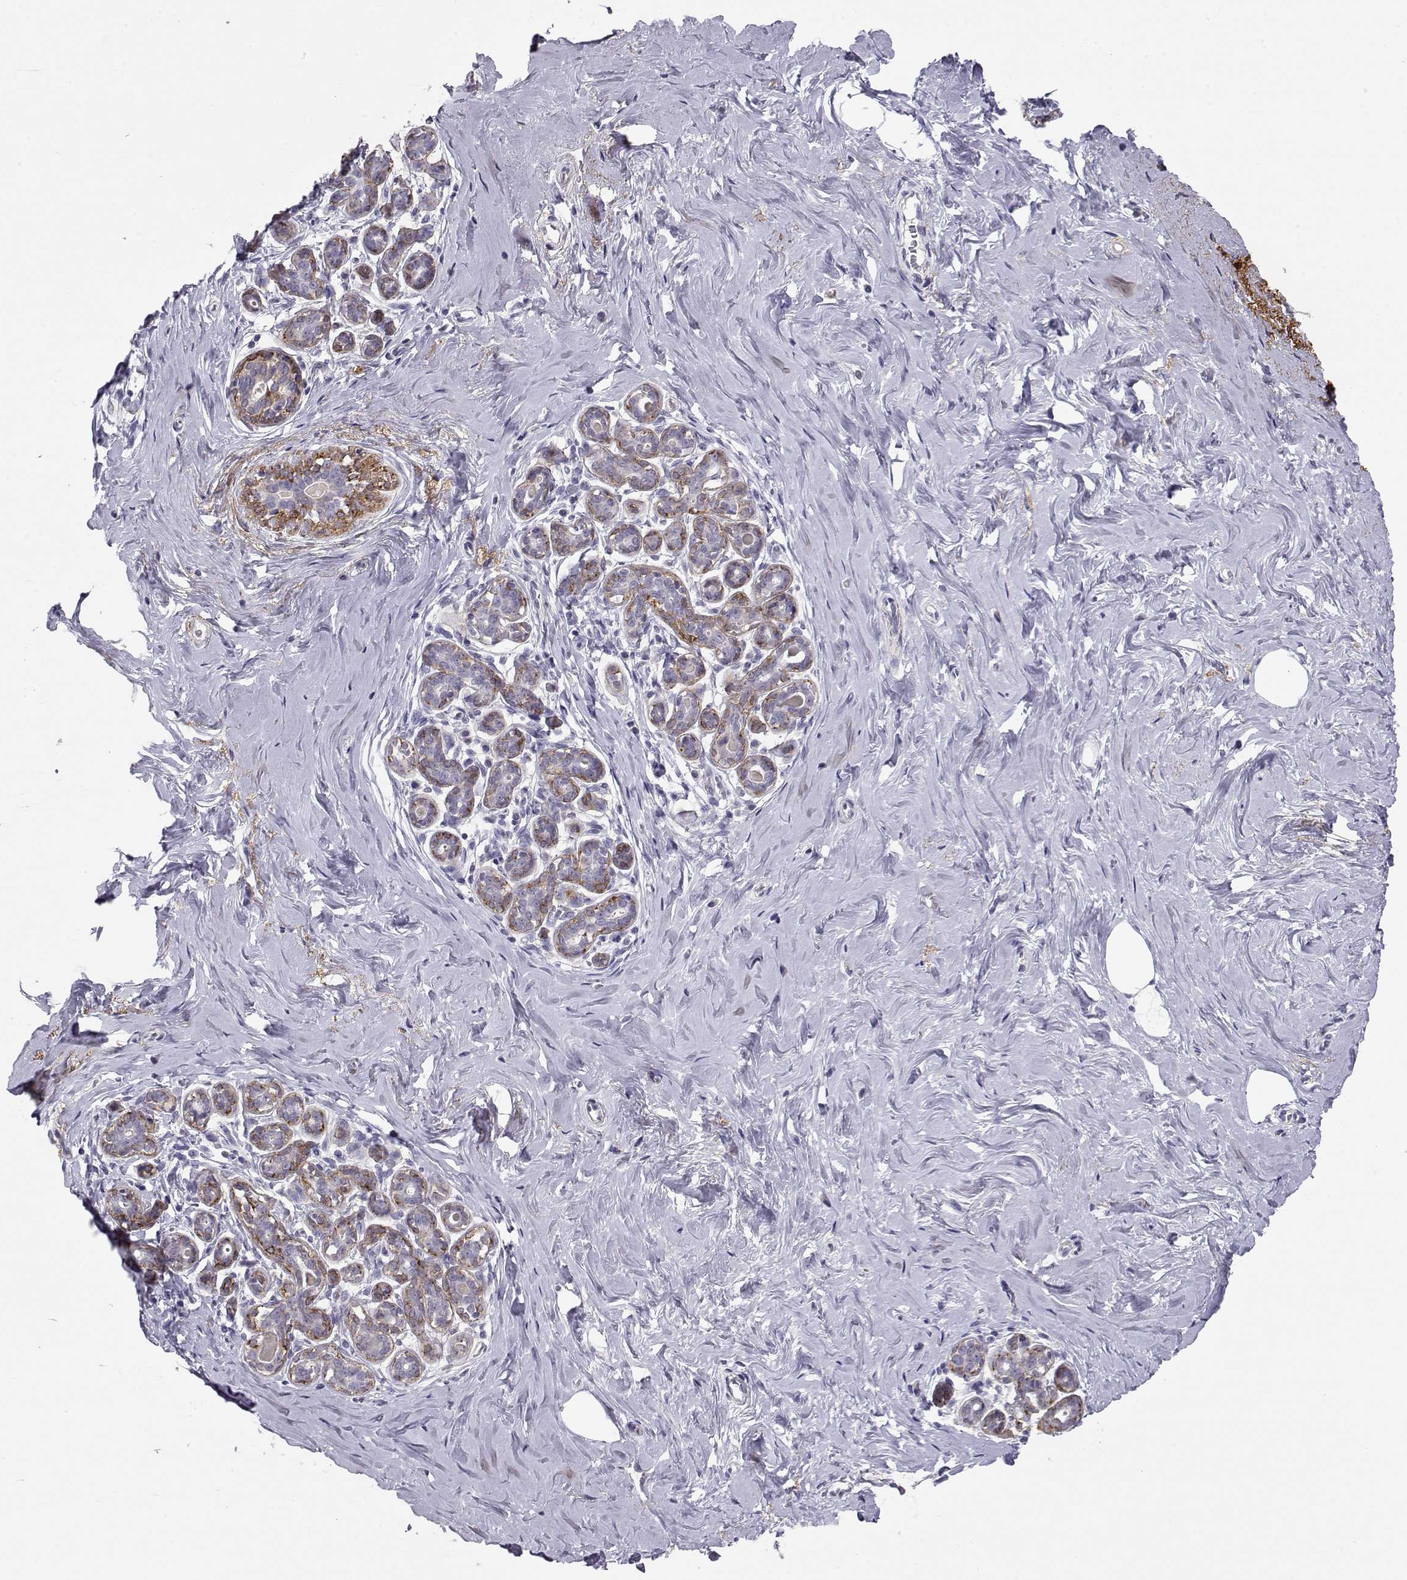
{"staining": {"intensity": "negative", "quantity": "none", "location": "none"}, "tissue": "breast", "cell_type": "Adipocytes", "image_type": "normal", "snomed": [{"axis": "morphology", "description": "Normal tissue, NOS"}, {"axis": "topography", "description": "Skin"}, {"axis": "topography", "description": "Breast"}], "caption": "The IHC histopathology image has no significant expression in adipocytes of breast. The staining is performed using DAB brown chromogen with nuclei counter-stained in using hematoxylin.", "gene": "LAMB3", "patient": {"sex": "female", "age": 43}}